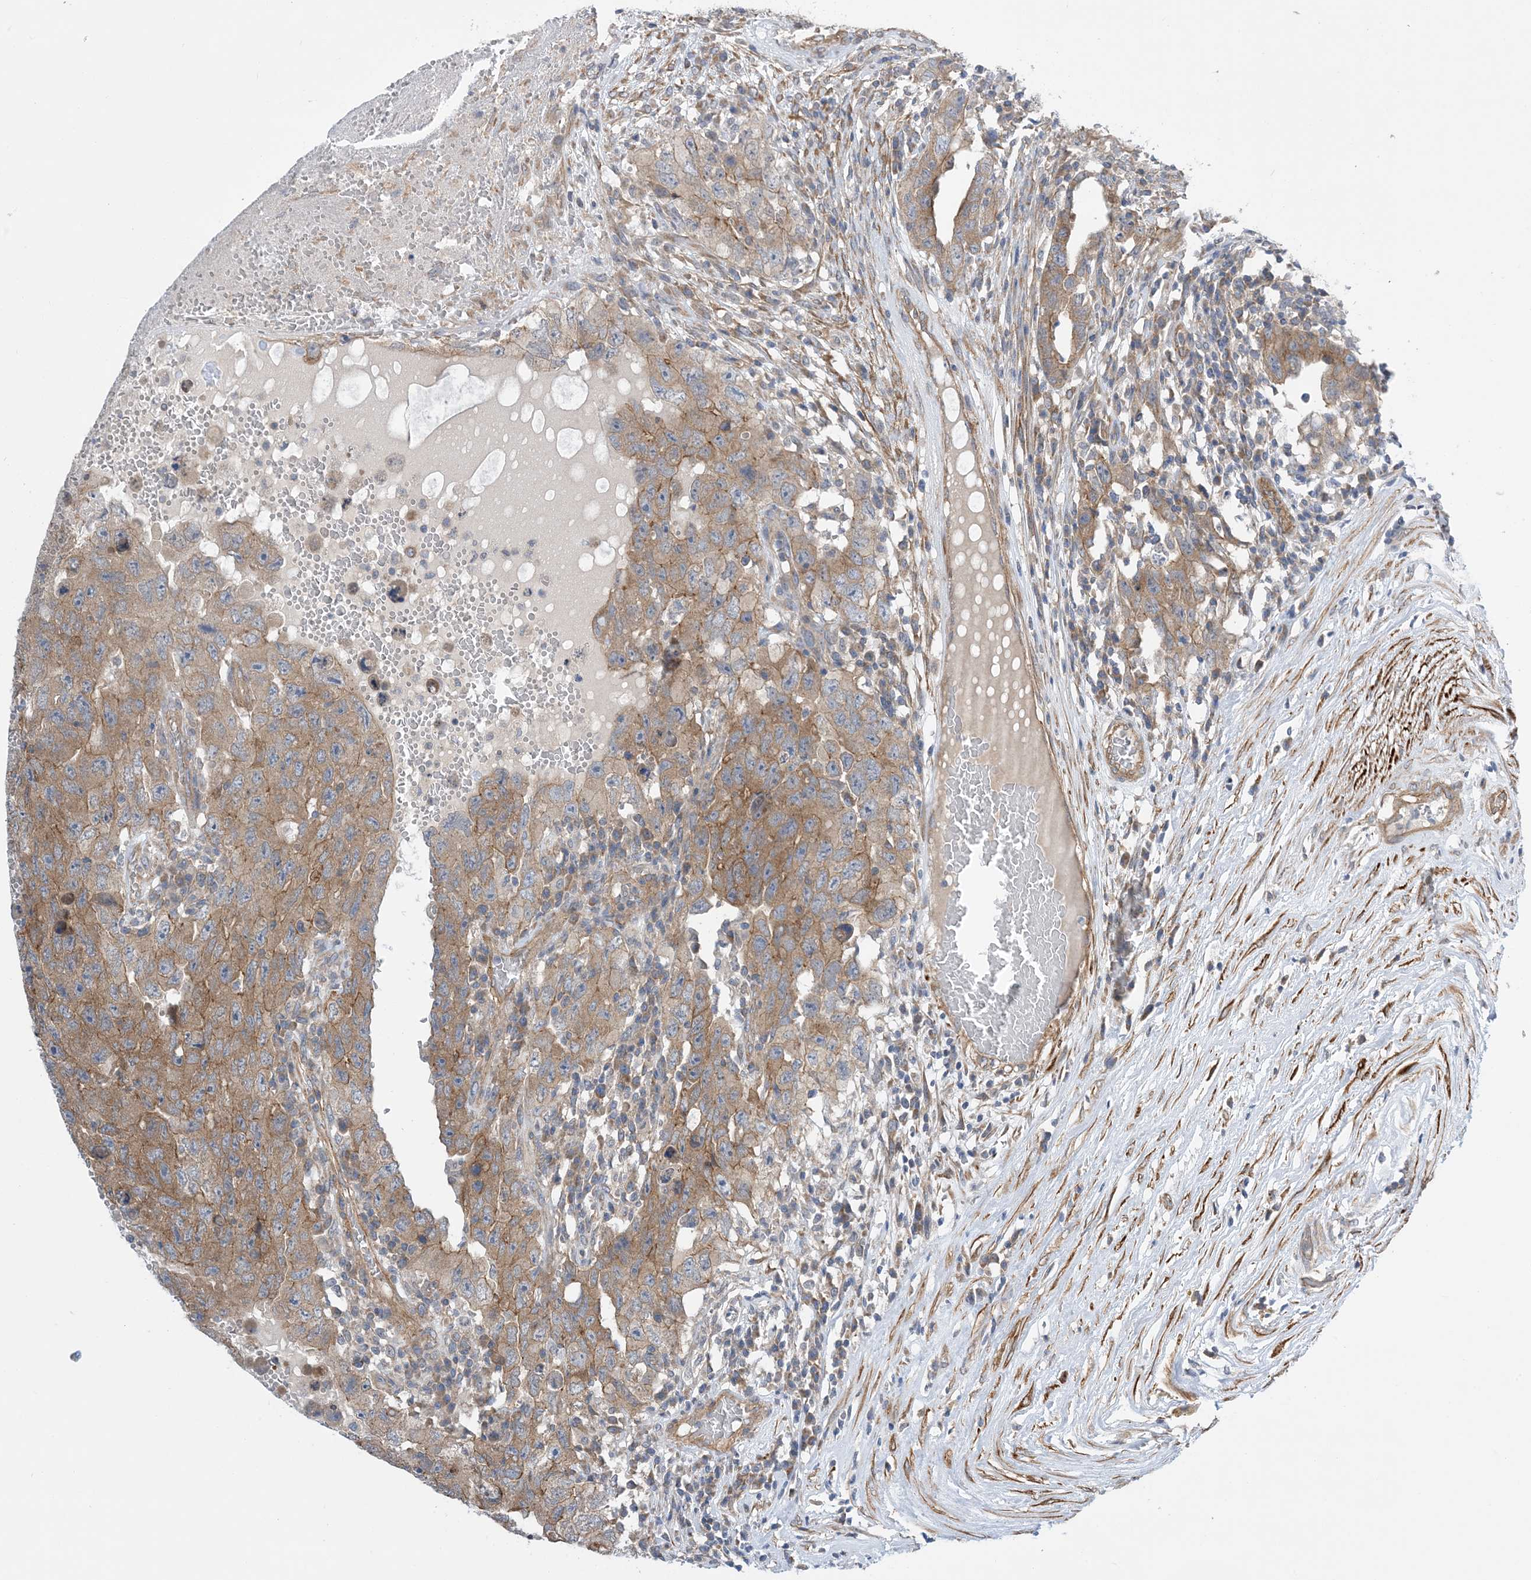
{"staining": {"intensity": "moderate", "quantity": ">75%", "location": "cytoplasmic/membranous"}, "tissue": "testis cancer", "cell_type": "Tumor cells", "image_type": "cancer", "snomed": [{"axis": "morphology", "description": "Carcinoma, Embryonal, NOS"}, {"axis": "topography", "description": "Testis"}], "caption": "A medium amount of moderate cytoplasmic/membranous expression is seen in approximately >75% of tumor cells in testis embryonal carcinoma tissue. (DAB IHC with brightfield microscopy, high magnification).", "gene": "EHBP1", "patient": {"sex": "male", "age": 26}}